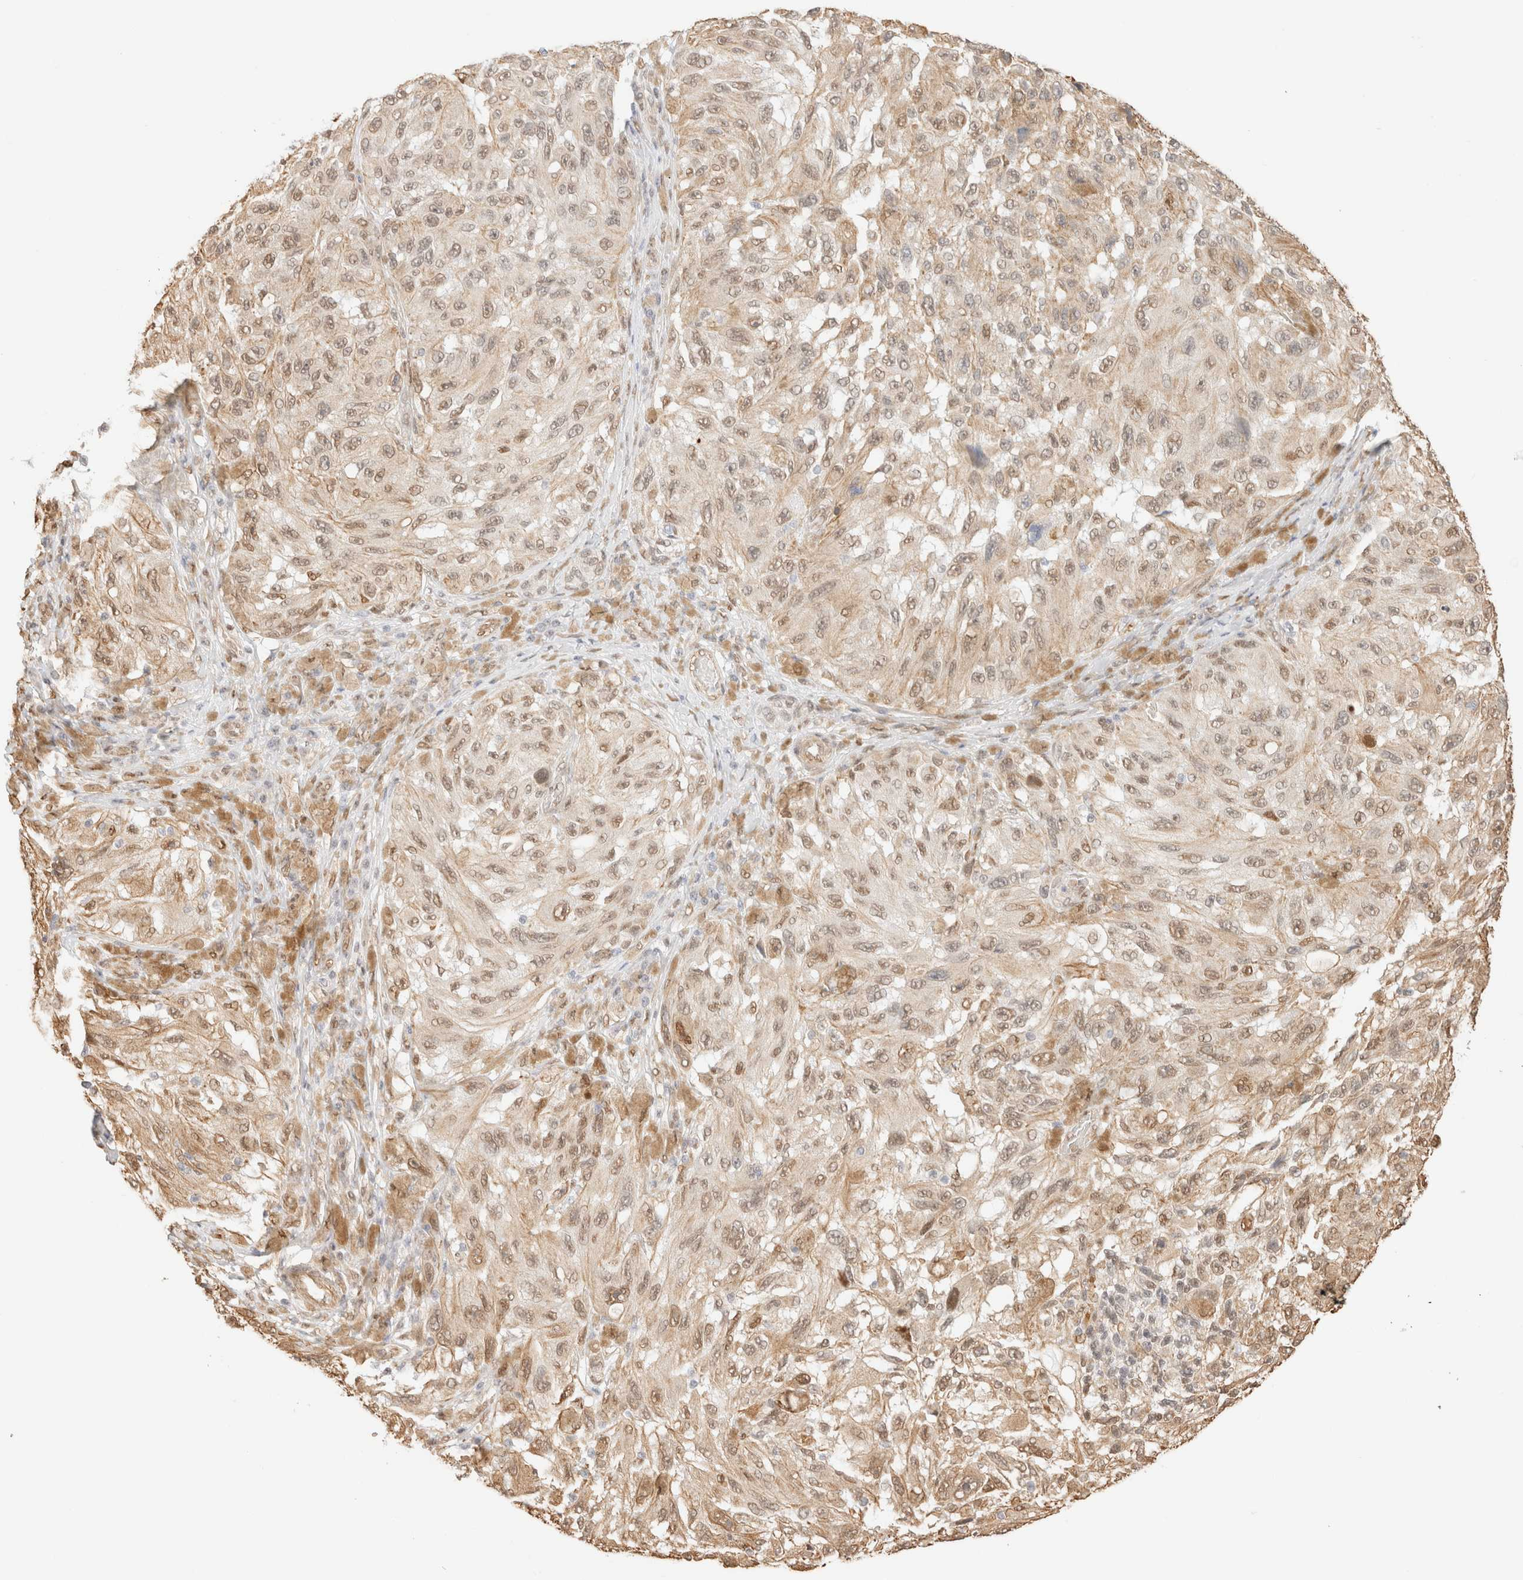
{"staining": {"intensity": "moderate", "quantity": "25%-75%", "location": "cytoplasmic/membranous,nuclear"}, "tissue": "melanoma", "cell_type": "Tumor cells", "image_type": "cancer", "snomed": [{"axis": "morphology", "description": "Malignant melanoma, NOS"}, {"axis": "topography", "description": "Skin"}], "caption": "This is a photomicrograph of immunohistochemistry (IHC) staining of melanoma, which shows moderate expression in the cytoplasmic/membranous and nuclear of tumor cells.", "gene": "ARID5A", "patient": {"sex": "female", "age": 73}}